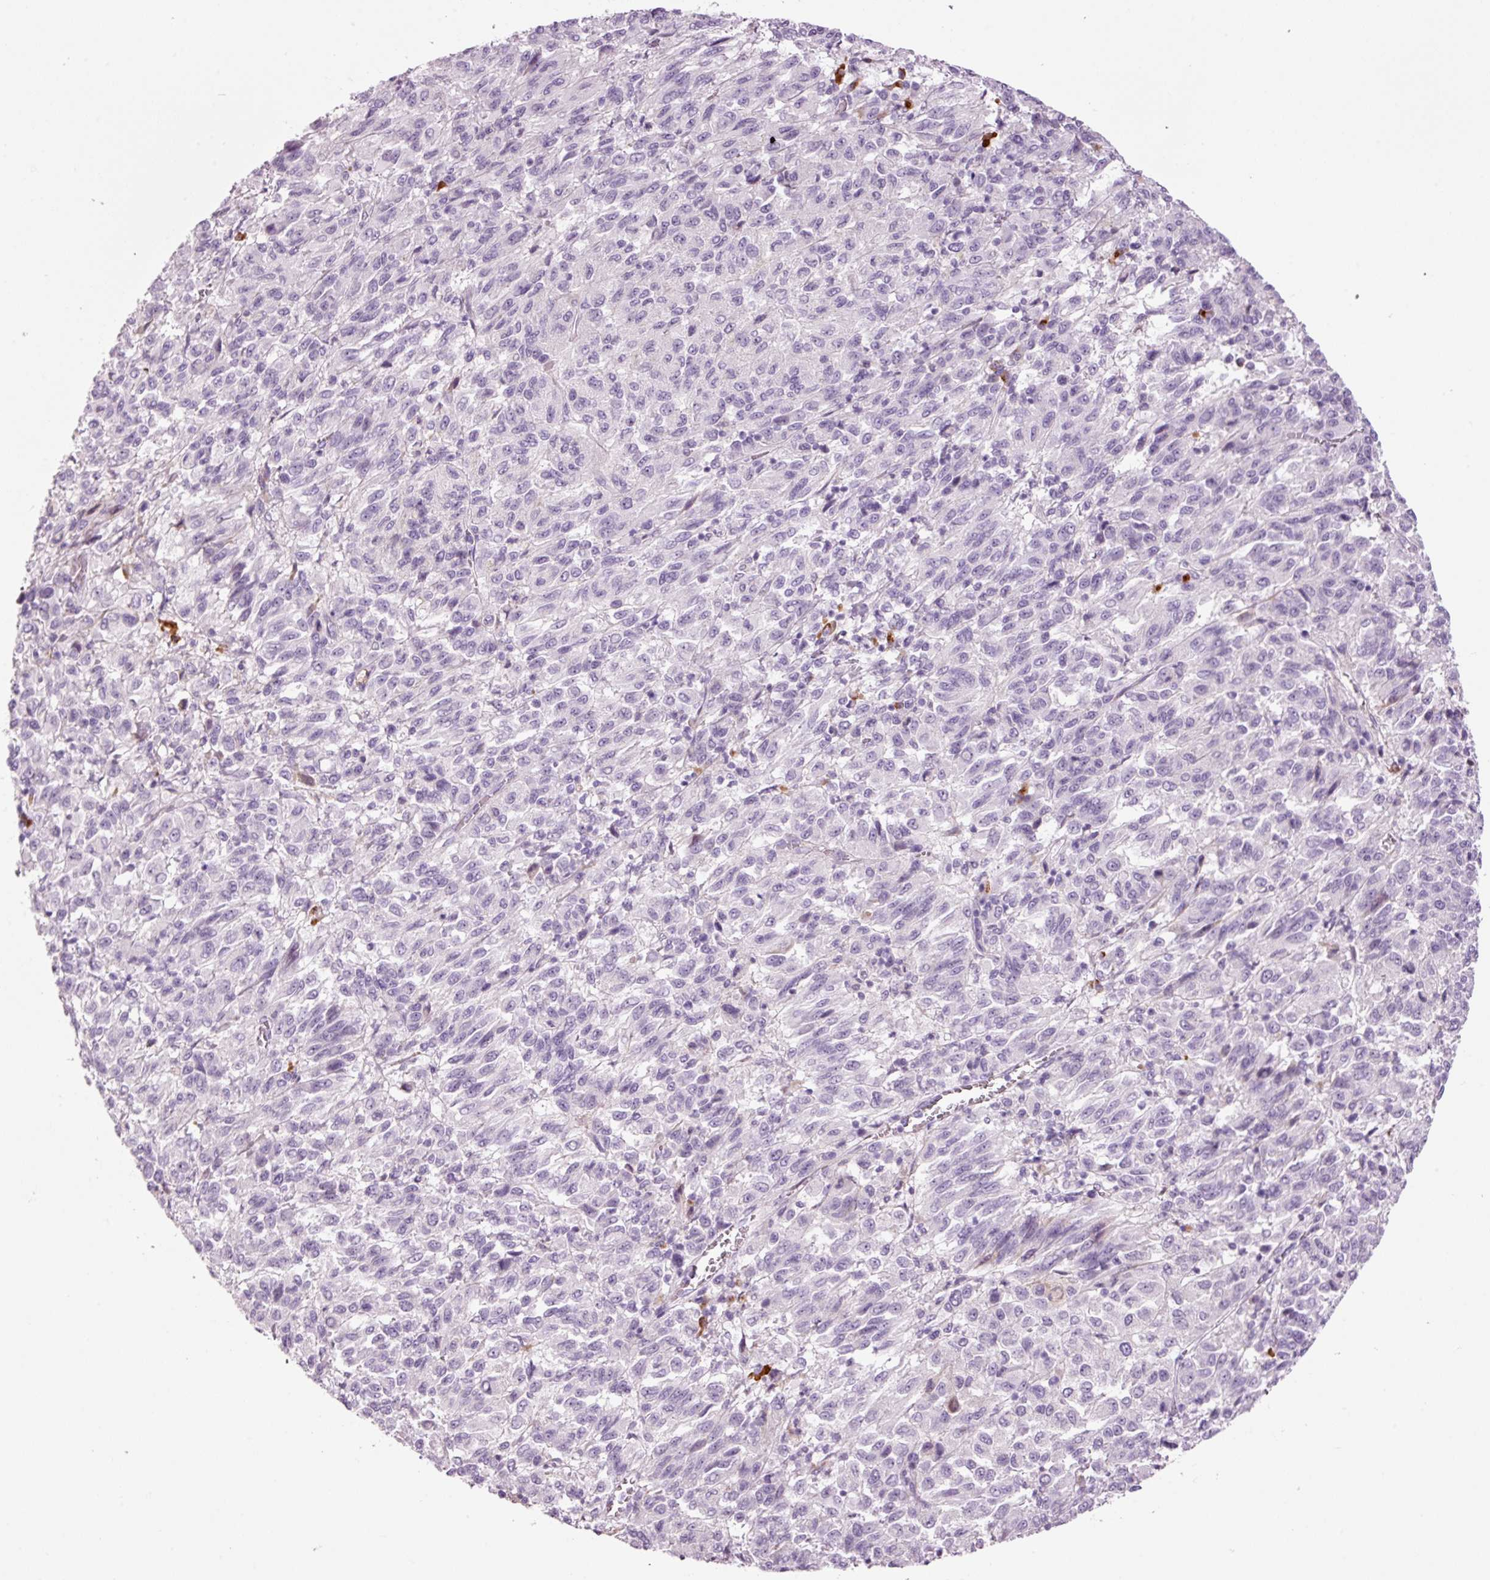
{"staining": {"intensity": "negative", "quantity": "none", "location": "none"}, "tissue": "melanoma", "cell_type": "Tumor cells", "image_type": "cancer", "snomed": [{"axis": "morphology", "description": "Malignant melanoma, Metastatic site"}, {"axis": "topography", "description": "Lung"}], "caption": "IHC histopathology image of neoplastic tissue: malignant melanoma (metastatic site) stained with DAB demonstrates no significant protein expression in tumor cells.", "gene": "KLF1", "patient": {"sex": "male", "age": 64}}